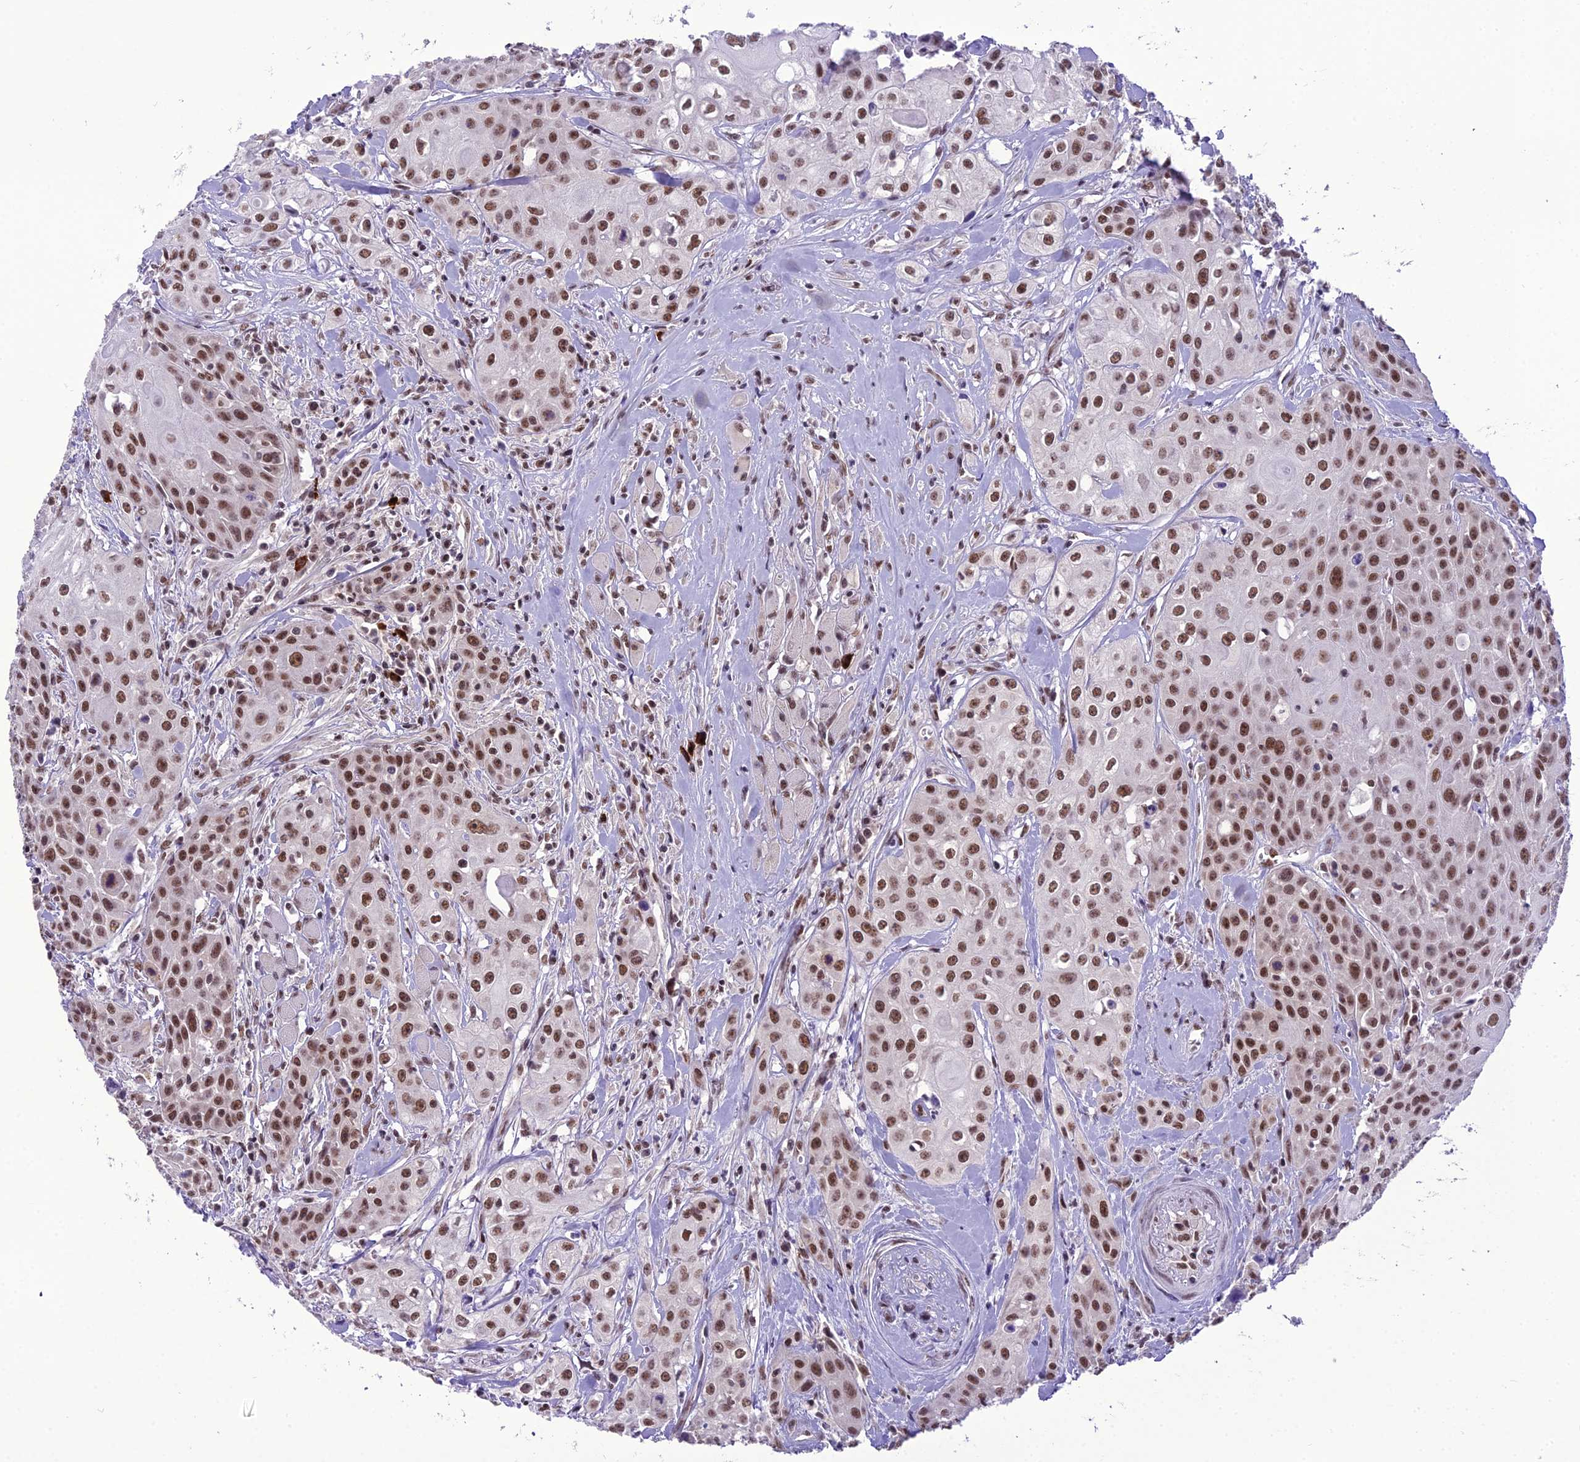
{"staining": {"intensity": "strong", "quantity": ">75%", "location": "nuclear"}, "tissue": "head and neck cancer", "cell_type": "Tumor cells", "image_type": "cancer", "snomed": [{"axis": "morphology", "description": "Squamous cell carcinoma, NOS"}, {"axis": "topography", "description": "Oral tissue"}, {"axis": "topography", "description": "Head-Neck"}], "caption": "Protein expression analysis of human head and neck cancer (squamous cell carcinoma) reveals strong nuclear expression in about >75% of tumor cells.", "gene": "SH3RF3", "patient": {"sex": "female", "age": 82}}